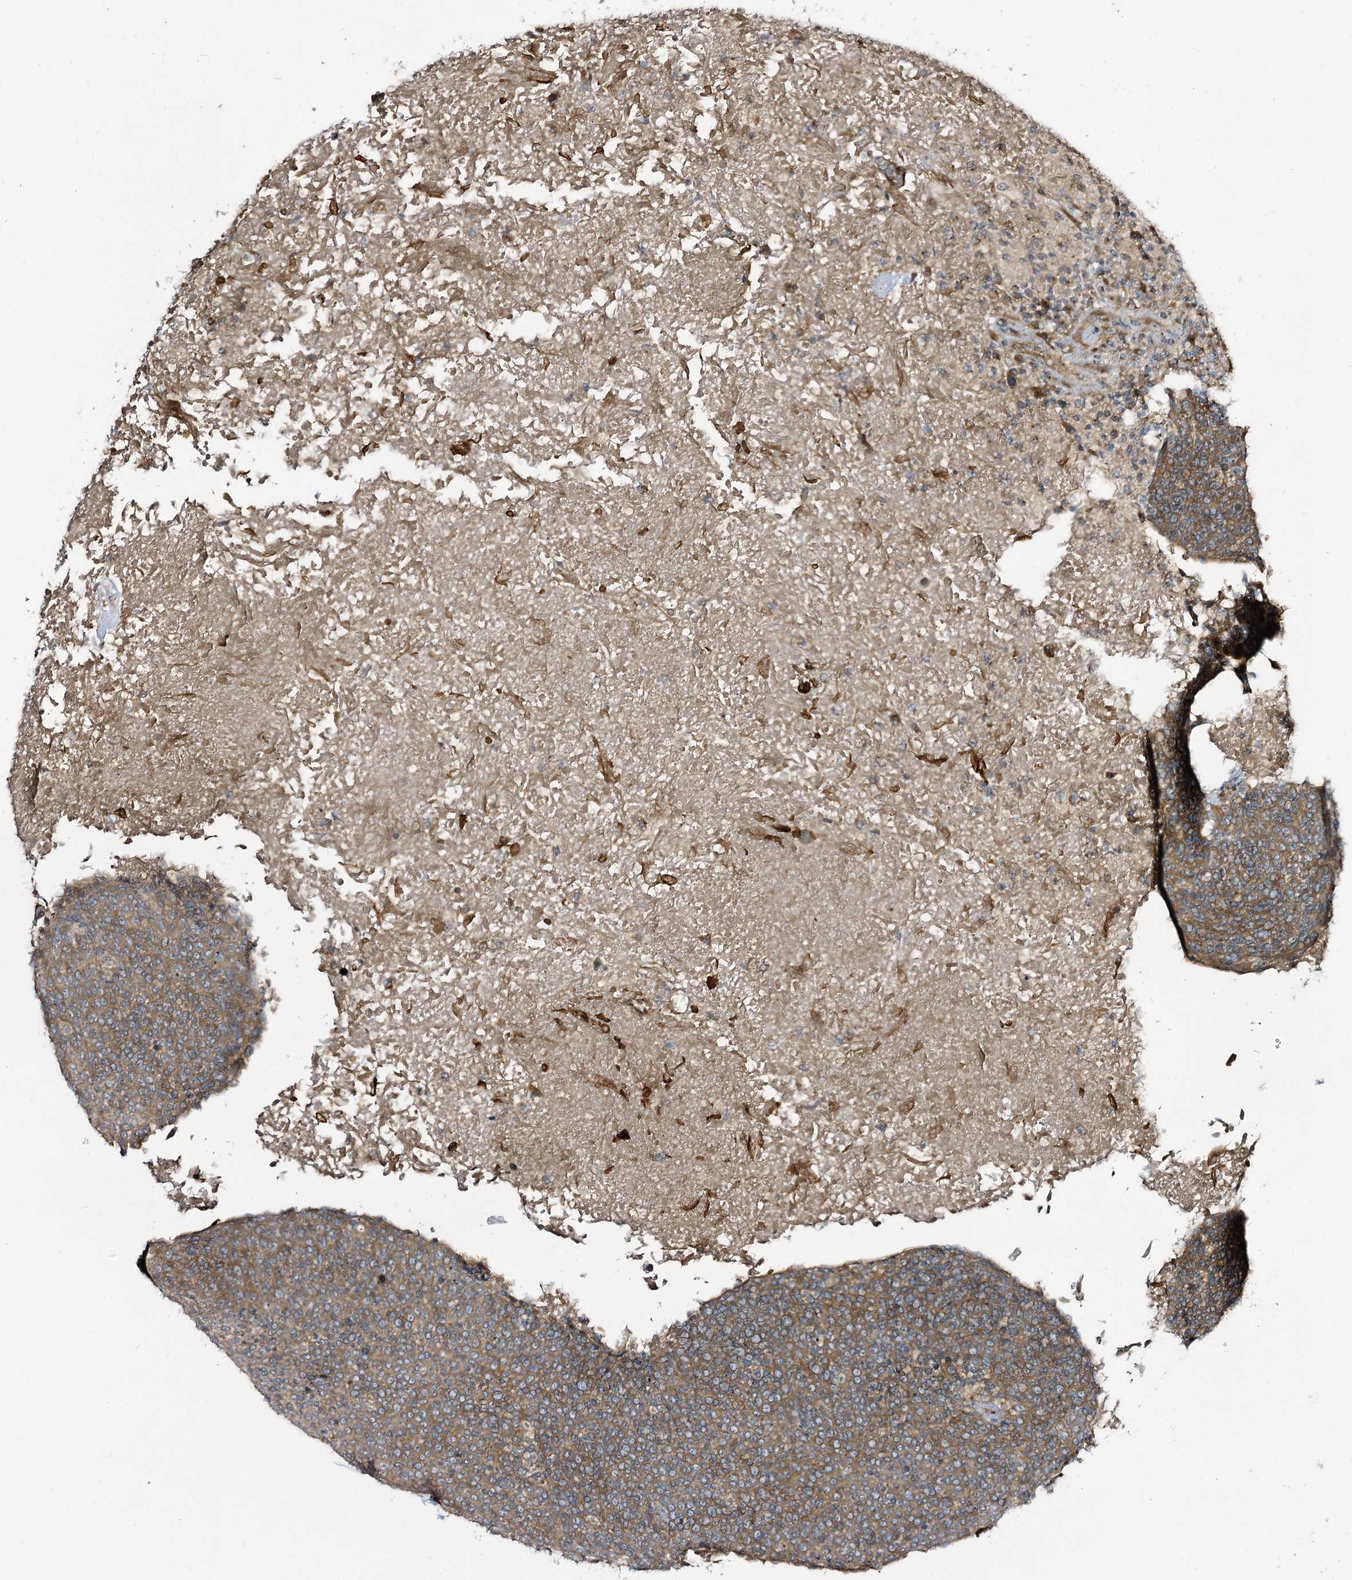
{"staining": {"intensity": "moderate", "quantity": ">75%", "location": "cytoplasmic/membranous"}, "tissue": "head and neck cancer", "cell_type": "Tumor cells", "image_type": "cancer", "snomed": [{"axis": "morphology", "description": "Squamous cell carcinoma, NOS"}, {"axis": "morphology", "description": "Squamous cell carcinoma, metastatic, NOS"}, {"axis": "topography", "description": "Lymph node"}, {"axis": "topography", "description": "Head-Neck"}], "caption": "This is an image of IHC staining of head and neck cancer, which shows moderate positivity in the cytoplasmic/membranous of tumor cells.", "gene": "C11orf80", "patient": {"sex": "male", "age": 62}}